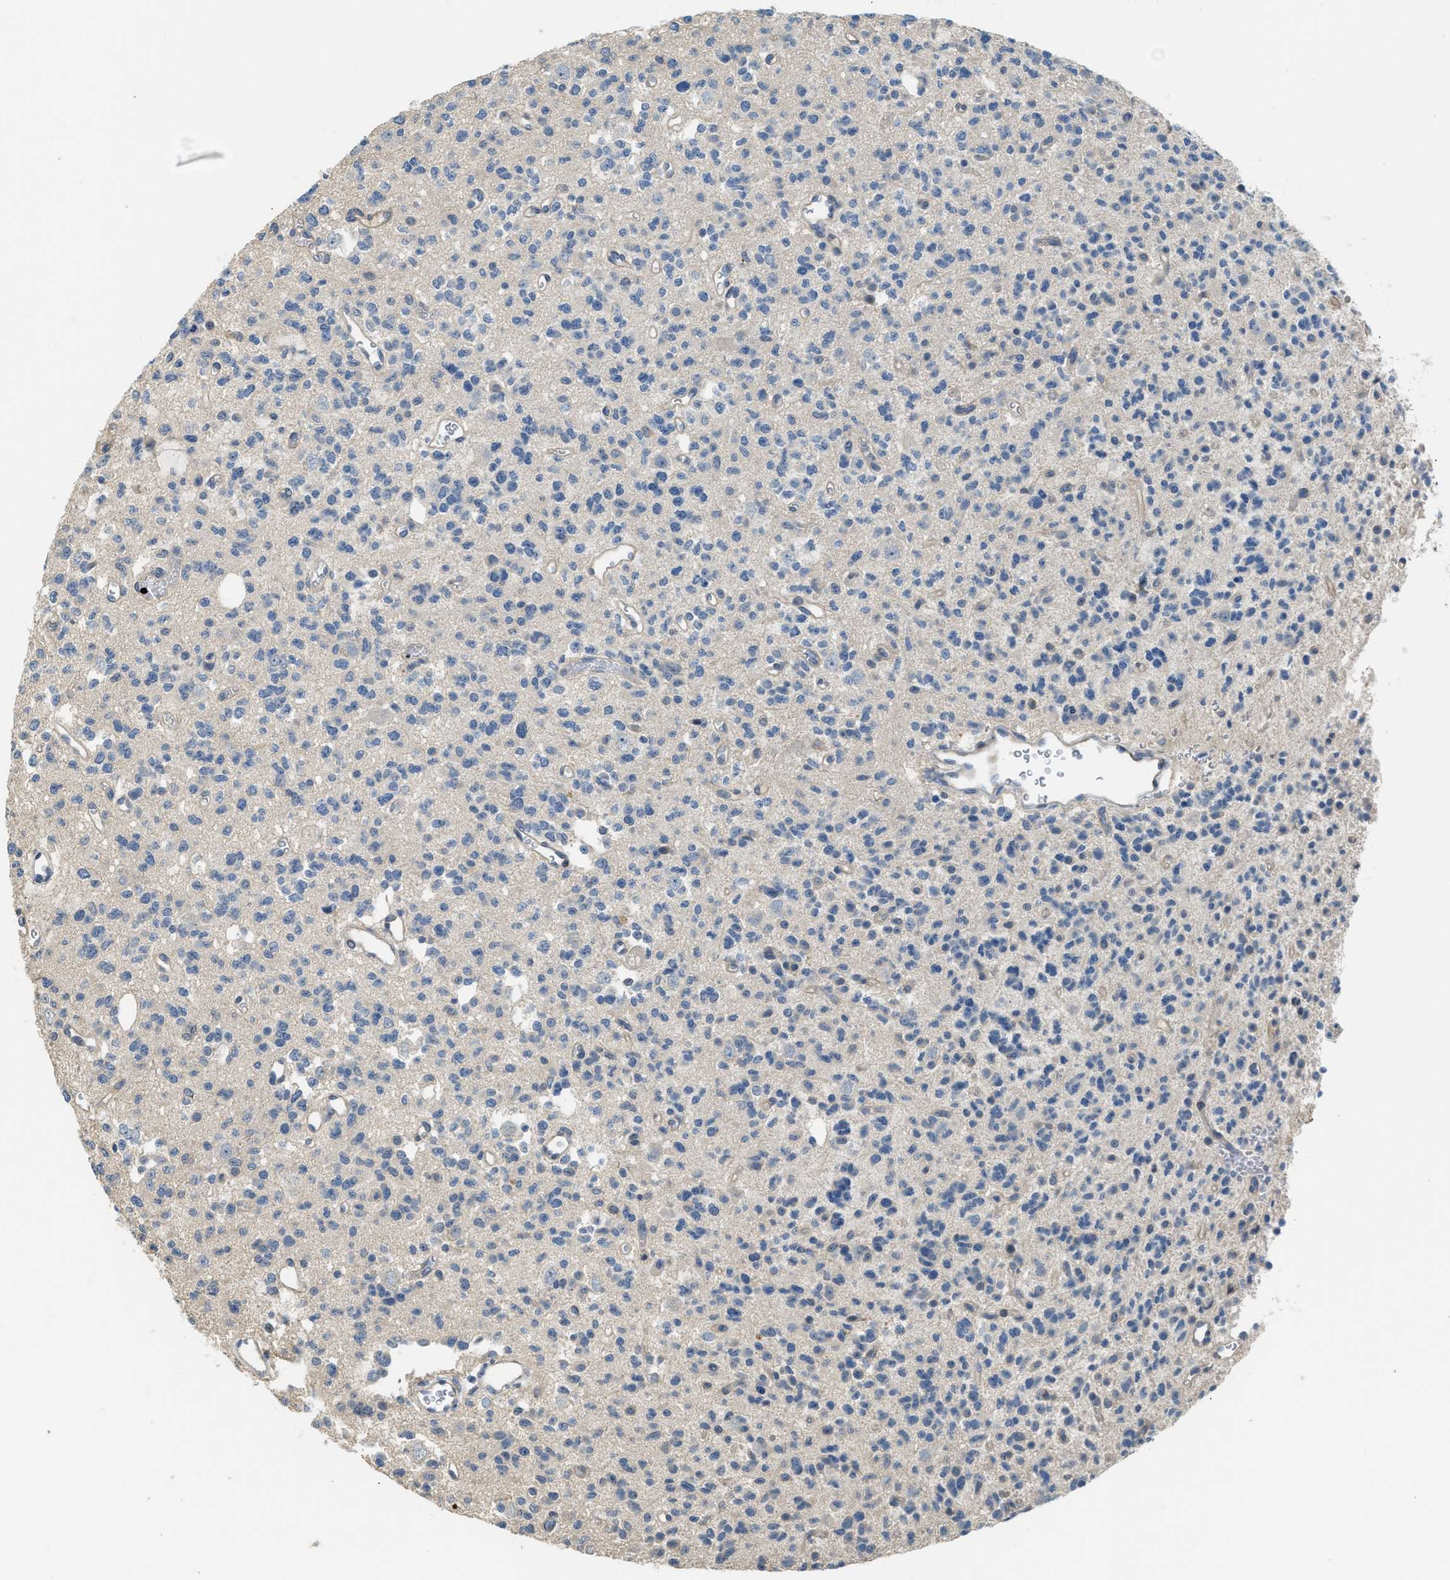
{"staining": {"intensity": "negative", "quantity": "none", "location": "none"}, "tissue": "glioma", "cell_type": "Tumor cells", "image_type": "cancer", "snomed": [{"axis": "morphology", "description": "Glioma, malignant, High grade"}, {"axis": "topography", "description": "Brain"}], "caption": "The micrograph displays no significant staining in tumor cells of glioma.", "gene": "TMEM154", "patient": {"sex": "male", "age": 56}}